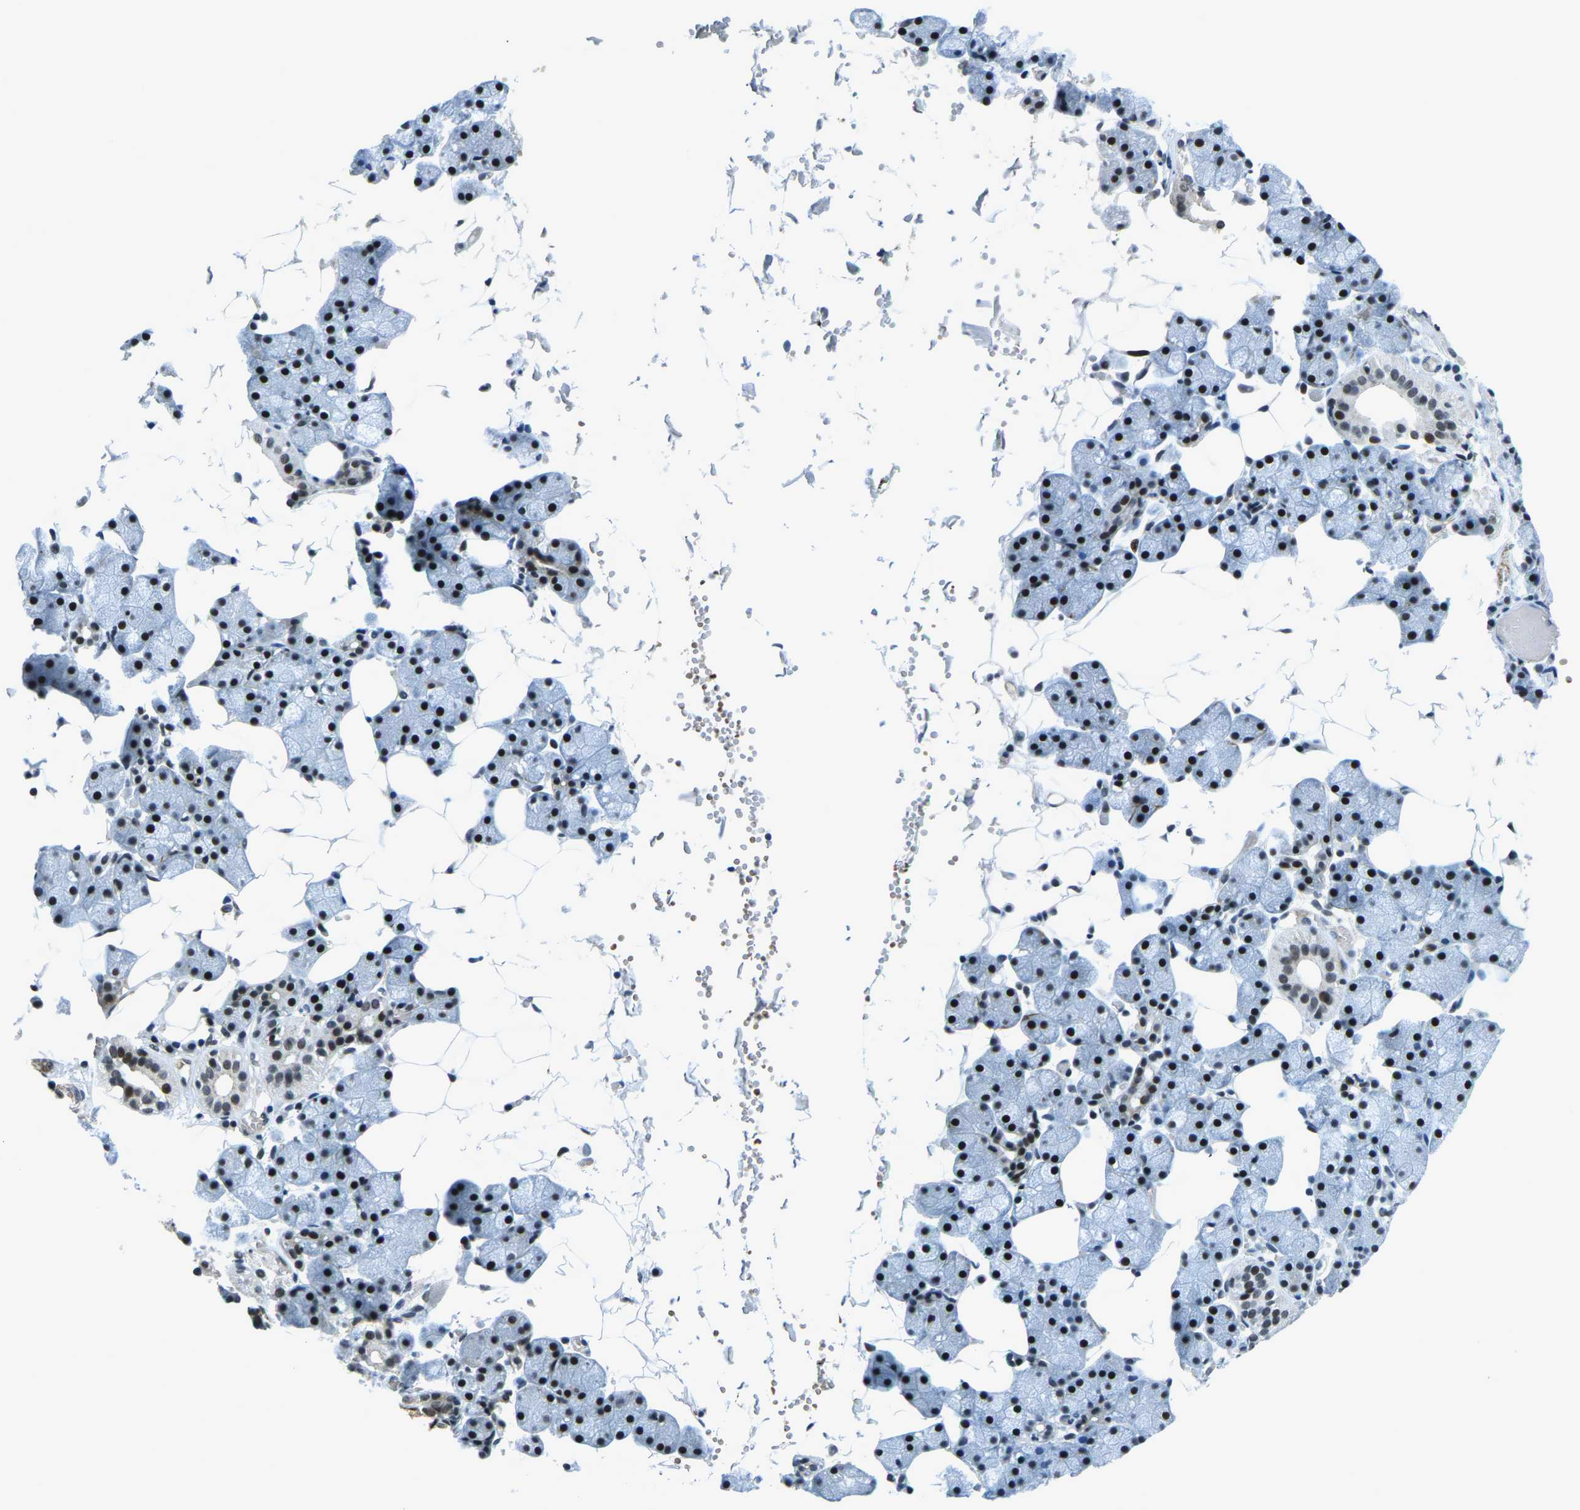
{"staining": {"intensity": "weak", "quantity": "25%-75%", "location": "nuclear"}, "tissue": "salivary gland", "cell_type": "Glandular cells", "image_type": "normal", "snomed": [{"axis": "morphology", "description": "Normal tissue, NOS"}, {"axis": "topography", "description": "Salivary gland"}], "caption": "Immunohistochemistry (DAB) staining of unremarkable human salivary gland shows weak nuclear protein expression in approximately 25%-75% of glandular cells.", "gene": "PRCC", "patient": {"sex": "female", "age": 33}}